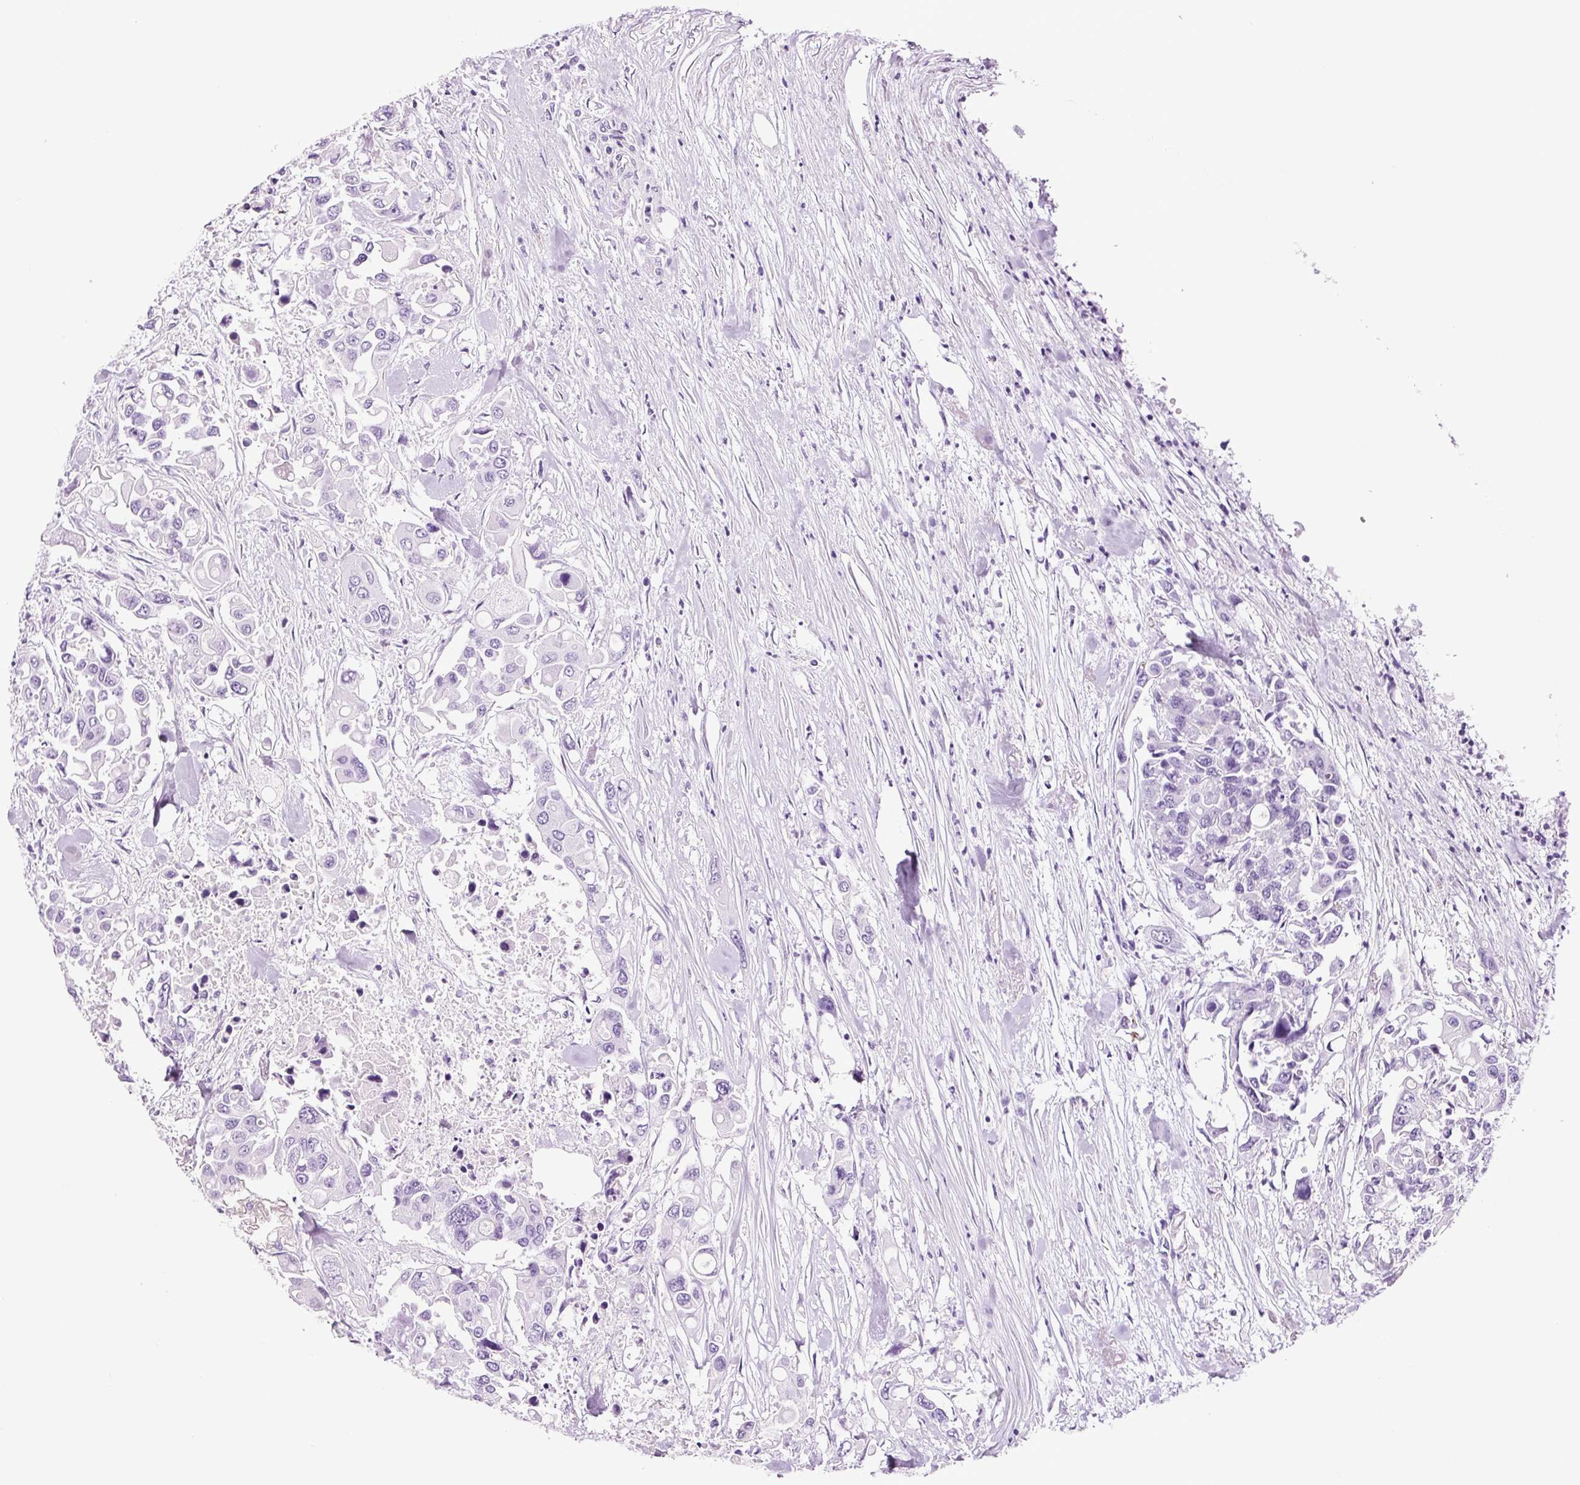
{"staining": {"intensity": "negative", "quantity": "none", "location": "none"}, "tissue": "colorectal cancer", "cell_type": "Tumor cells", "image_type": "cancer", "snomed": [{"axis": "morphology", "description": "Adenocarcinoma, NOS"}, {"axis": "topography", "description": "Colon"}], "caption": "There is no significant staining in tumor cells of colorectal cancer.", "gene": "ADSS1", "patient": {"sex": "male", "age": 77}}